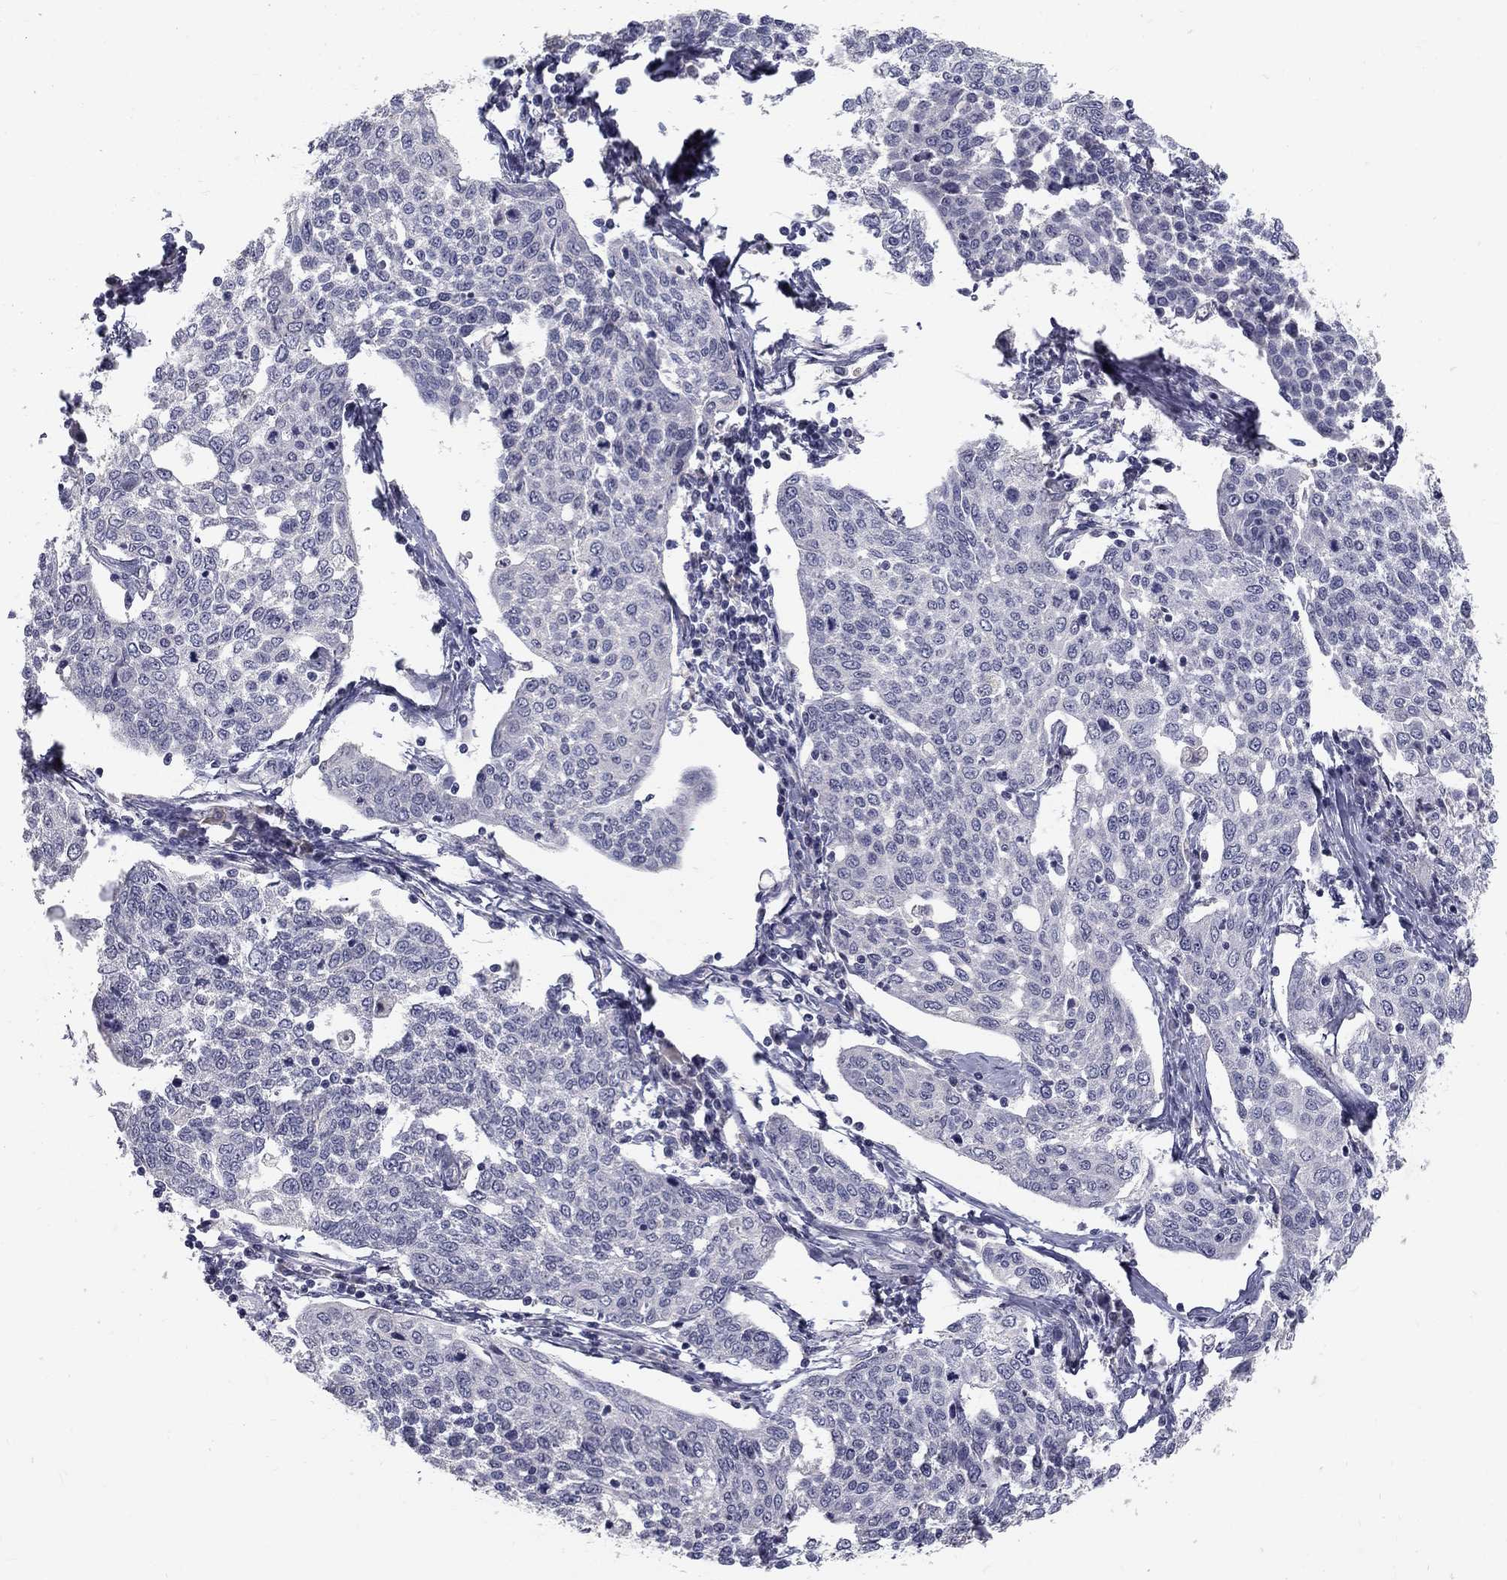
{"staining": {"intensity": "negative", "quantity": "none", "location": "none"}, "tissue": "cervical cancer", "cell_type": "Tumor cells", "image_type": "cancer", "snomed": [{"axis": "morphology", "description": "Squamous cell carcinoma, NOS"}, {"axis": "topography", "description": "Cervix"}], "caption": "This is a micrograph of IHC staining of cervical cancer, which shows no expression in tumor cells.", "gene": "NOS1", "patient": {"sex": "female", "age": 34}}